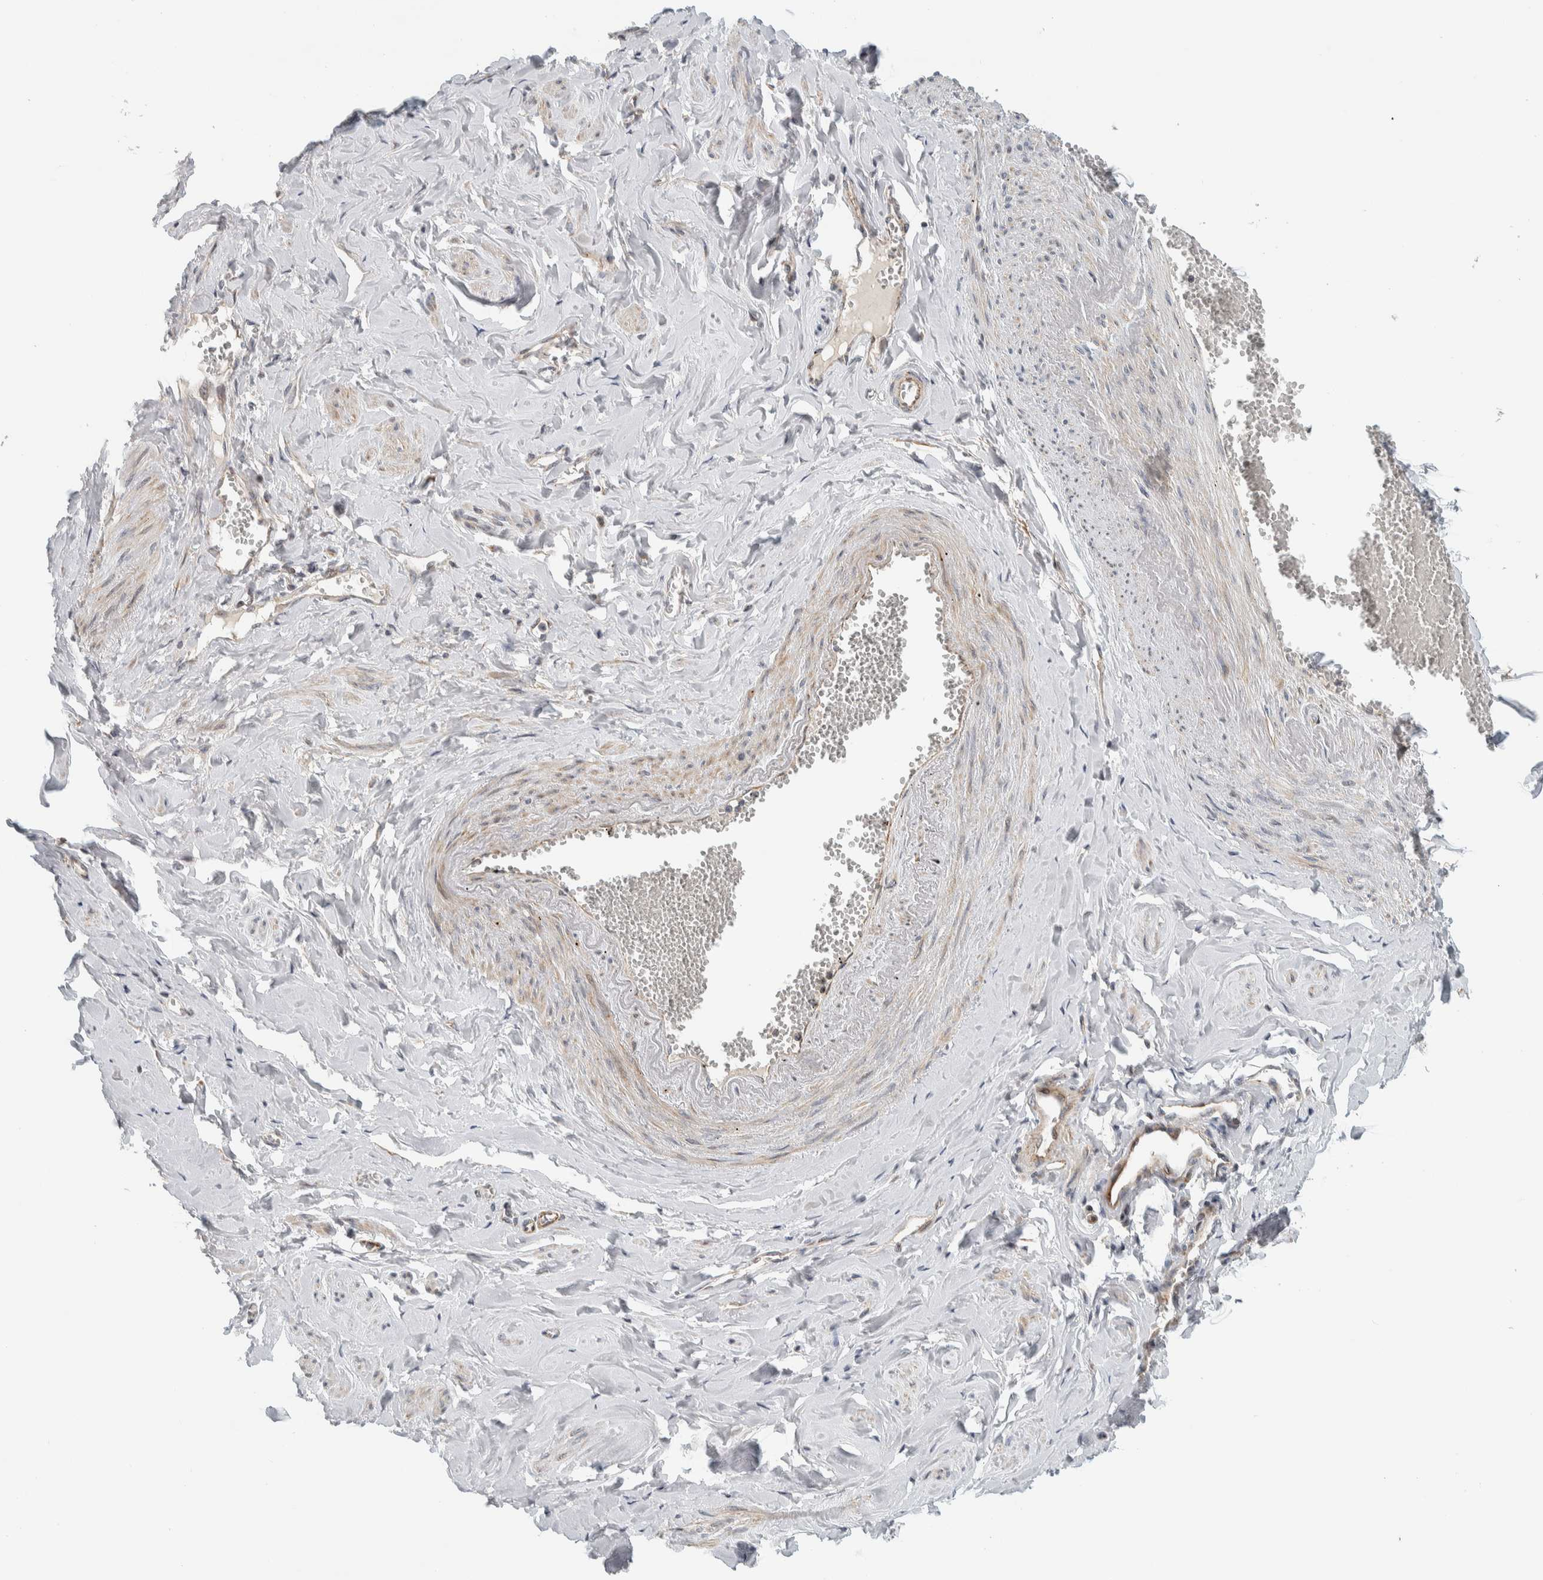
{"staining": {"intensity": "weak", "quantity": ">75%", "location": "cytoplasmic/membranous"}, "tissue": "adipose tissue", "cell_type": "Adipocytes", "image_type": "normal", "snomed": [{"axis": "morphology", "description": "Normal tissue, NOS"}, {"axis": "topography", "description": "Vascular tissue"}, {"axis": "topography", "description": "Fallopian tube"}, {"axis": "topography", "description": "Ovary"}], "caption": "Unremarkable adipose tissue exhibits weak cytoplasmic/membranous positivity in about >75% of adipocytes, visualized by immunohistochemistry.", "gene": "AFP", "patient": {"sex": "female", "age": 67}}